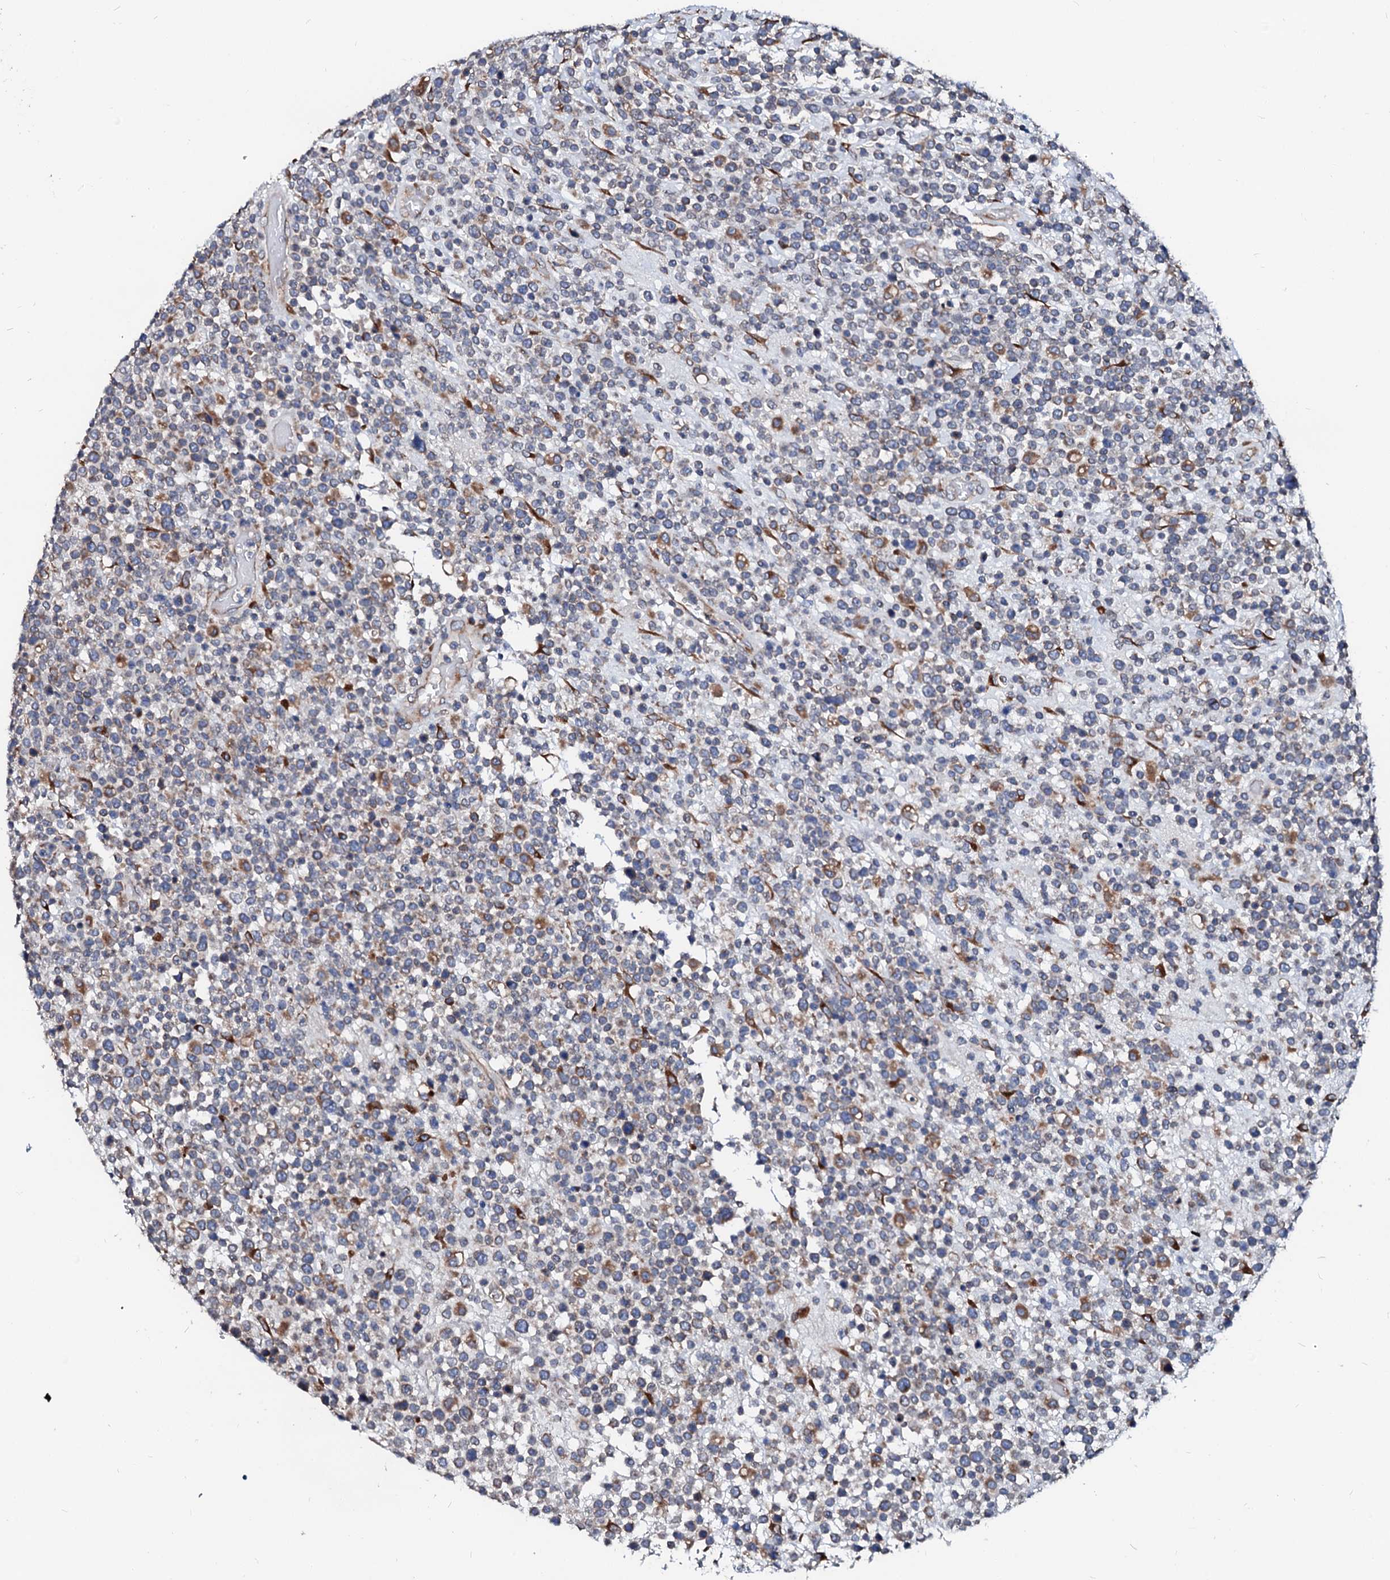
{"staining": {"intensity": "moderate", "quantity": "<25%", "location": "cytoplasmic/membranous"}, "tissue": "lymphoma", "cell_type": "Tumor cells", "image_type": "cancer", "snomed": [{"axis": "morphology", "description": "Malignant lymphoma, non-Hodgkin's type, High grade"}, {"axis": "topography", "description": "Colon"}], "caption": "IHC of human high-grade malignant lymphoma, non-Hodgkin's type displays low levels of moderate cytoplasmic/membranous positivity in about <25% of tumor cells.", "gene": "LMAN1", "patient": {"sex": "female", "age": 53}}